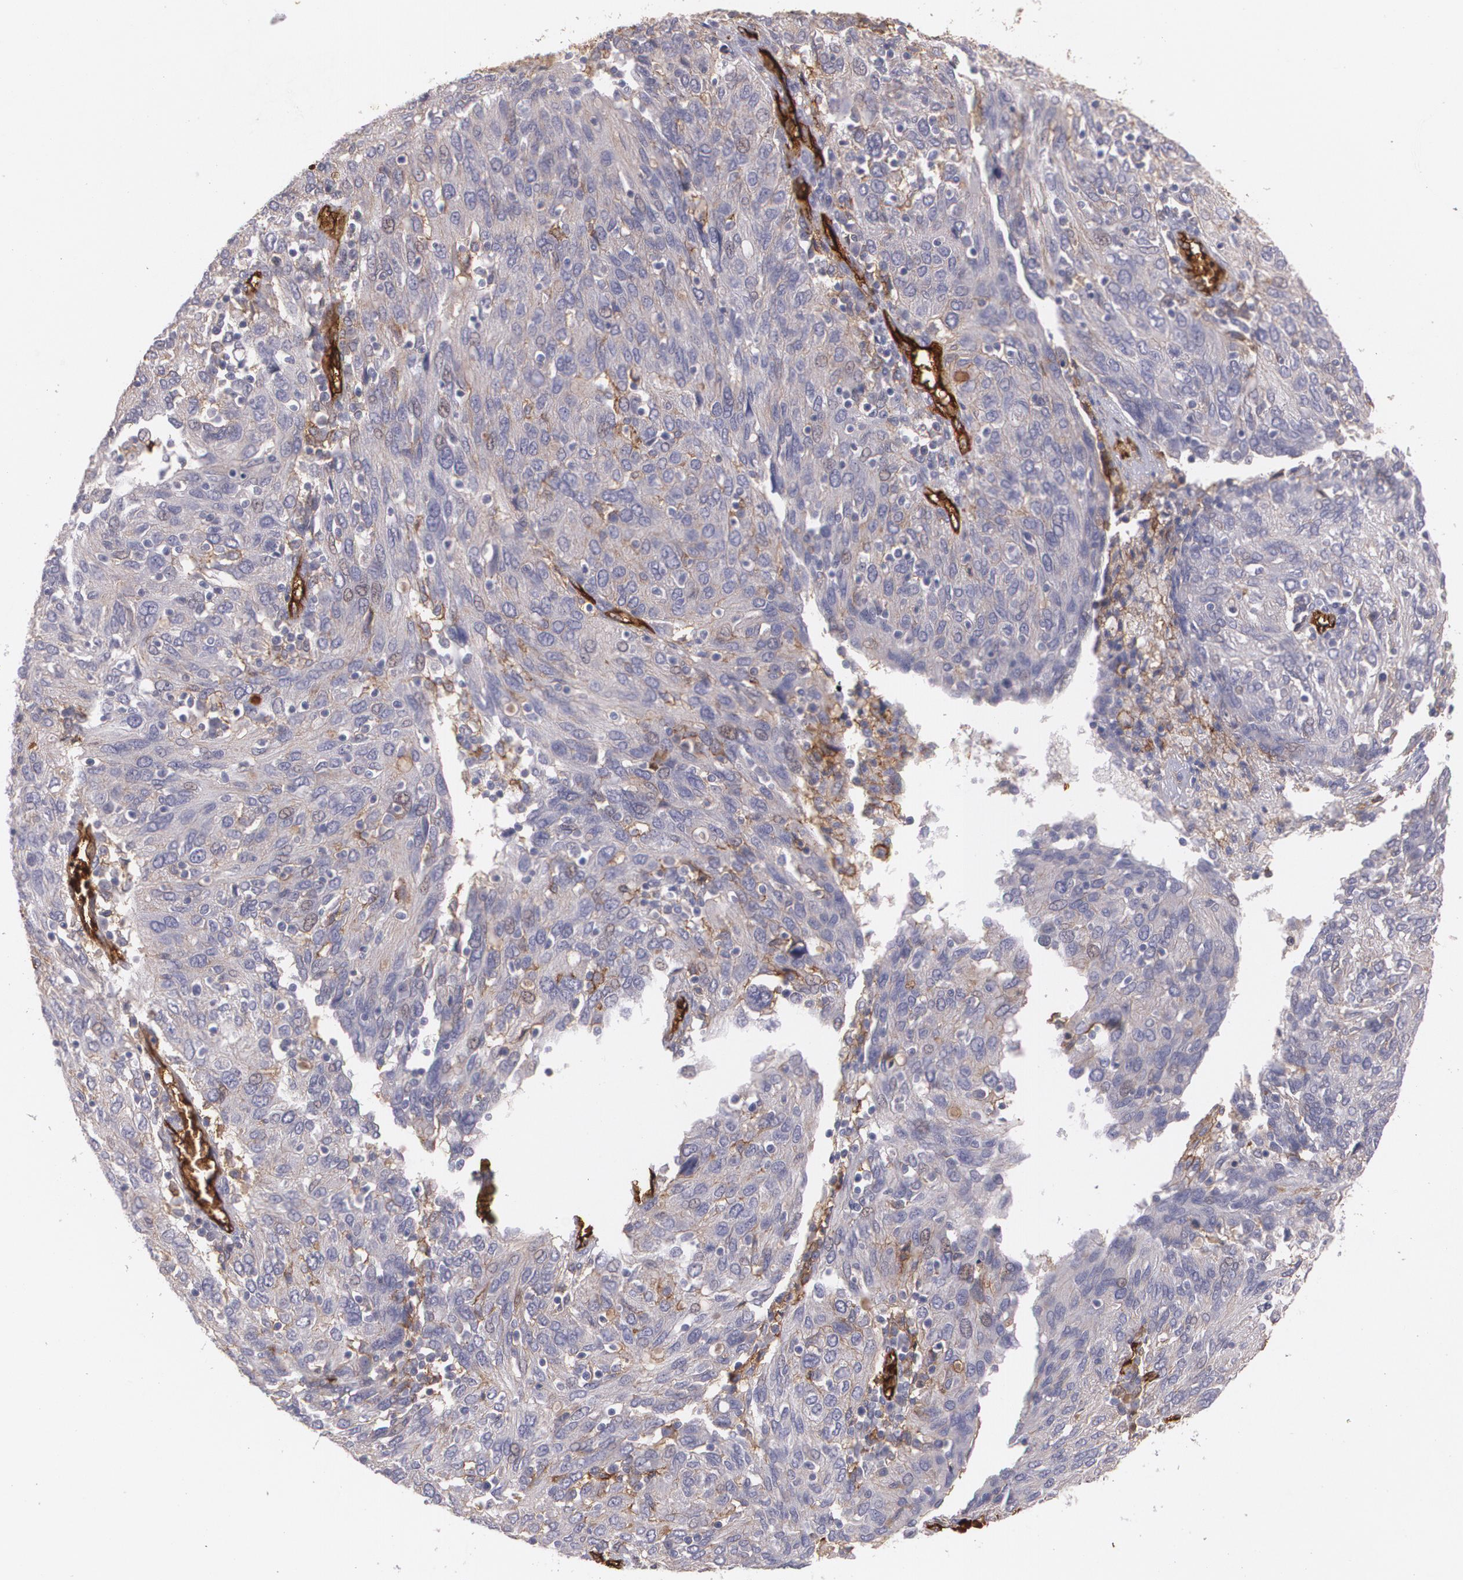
{"staining": {"intensity": "weak", "quantity": "25%-75%", "location": "cytoplasmic/membranous"}, "tissue": "ovarian cancer", "cell_type": "Tumor cells", "image_type": "cancer", "snomed": [{"axis": "morphology", "description": "Carcinoma, endometroid"}, {"axis": "topography", "description": "Ovary"}], "caption": "Endometroid carcinoma (ovarian) tissue displays weak cytoplasmic/membranous positivity in about 25%-75% of tumor cells, visualized by immunohistochemistry.", "gene": "ACE", "patient": {"sex": "female", "age": 50}}